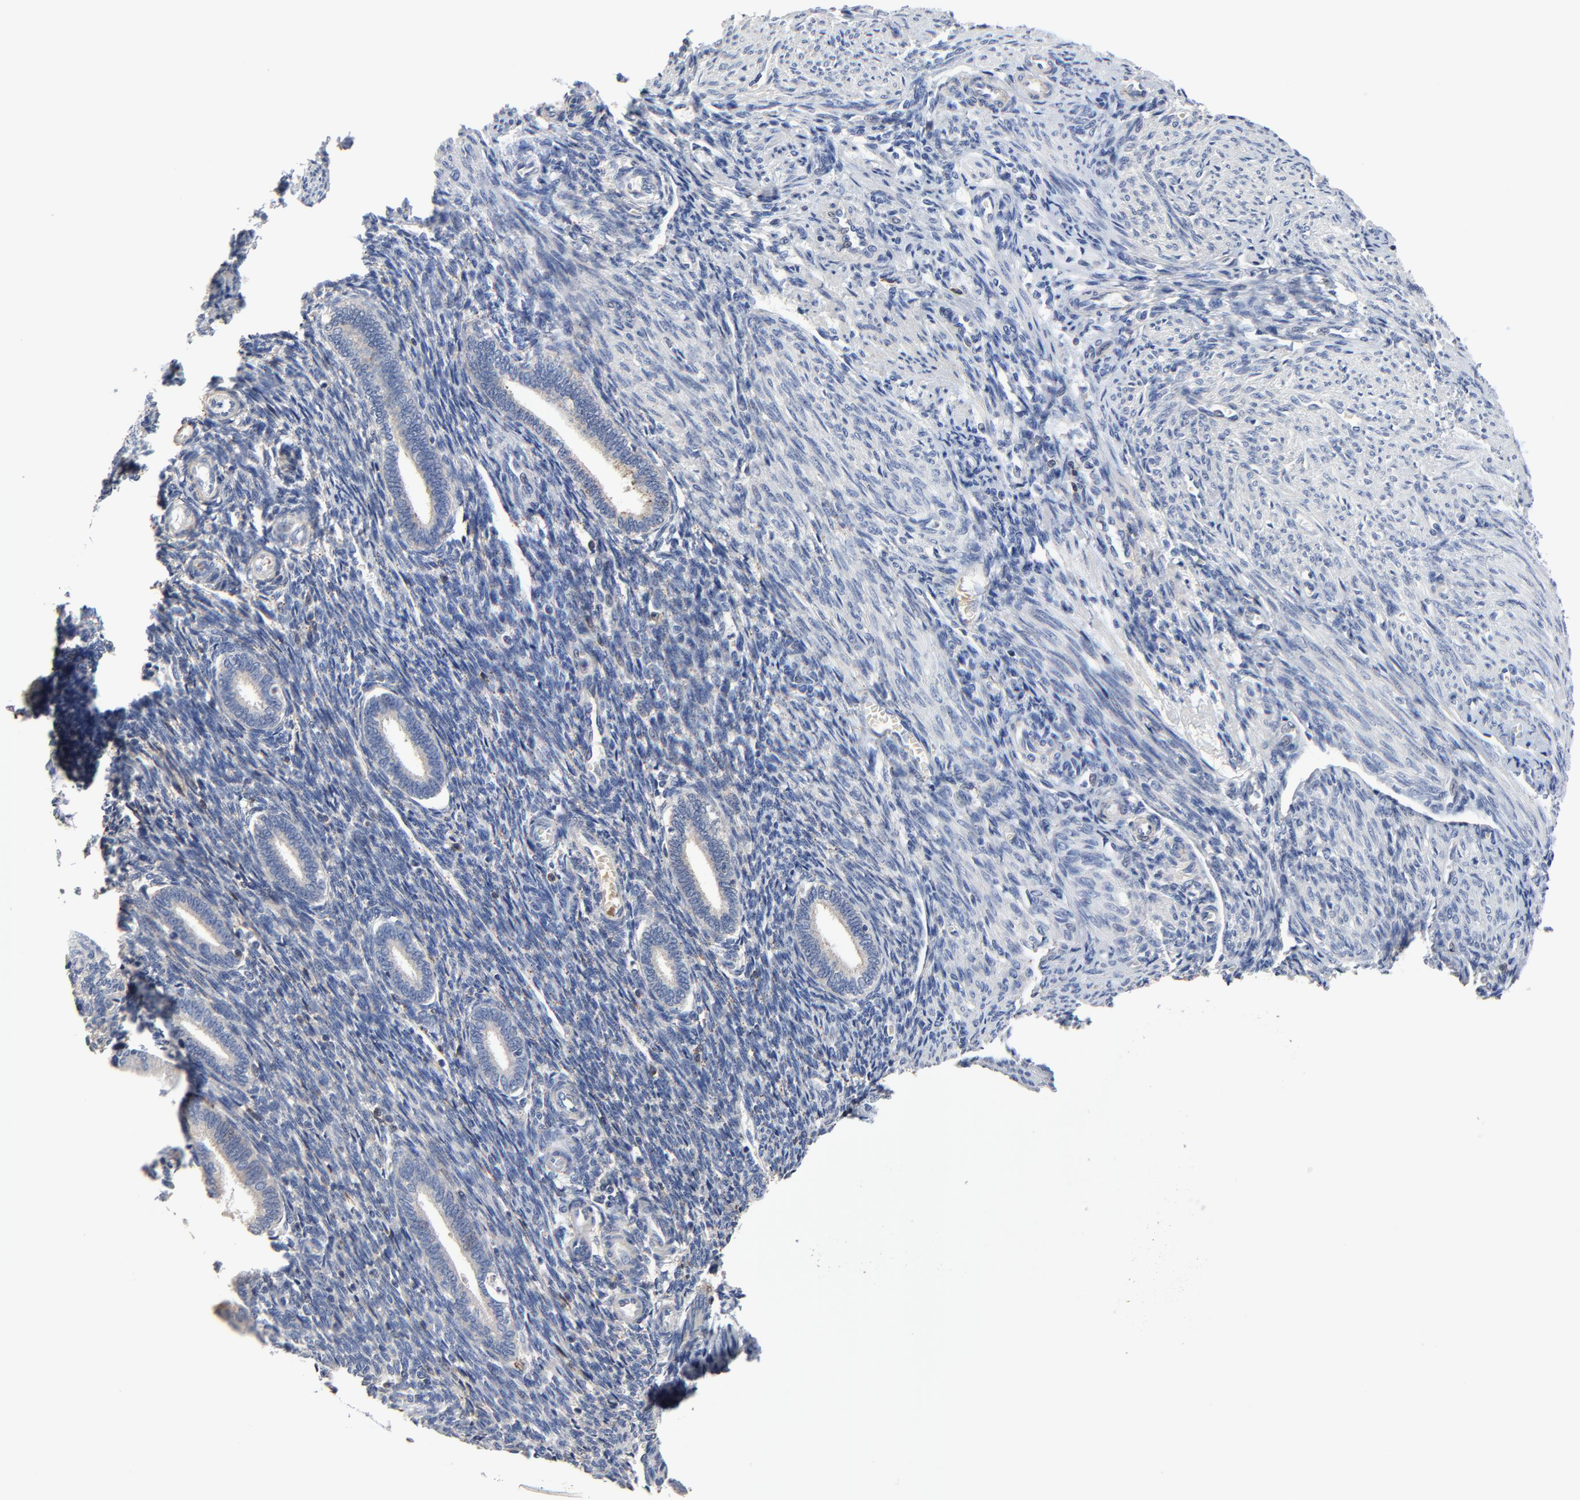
{"staining": {"intensity": "negative", "quantity": "none", "location": "none"}, "tissue": "endometrium", "cell_type": "Cells in endometrial stroma", "image_type": "normal", "snomed": [{"axis": "morphology", "description": "Normal tissue, NOS"}, {"axis": "topography", "description": "Endometrium"}], "caption": "Immunohistochemistry (IHC) image of unremarkable endometrium: human endometrium stained with DAB displays no significant protein positivity in cells in endometrial stroma.", "gene": "SKAP1", "patient": {"sex": "female", "age": 27}}